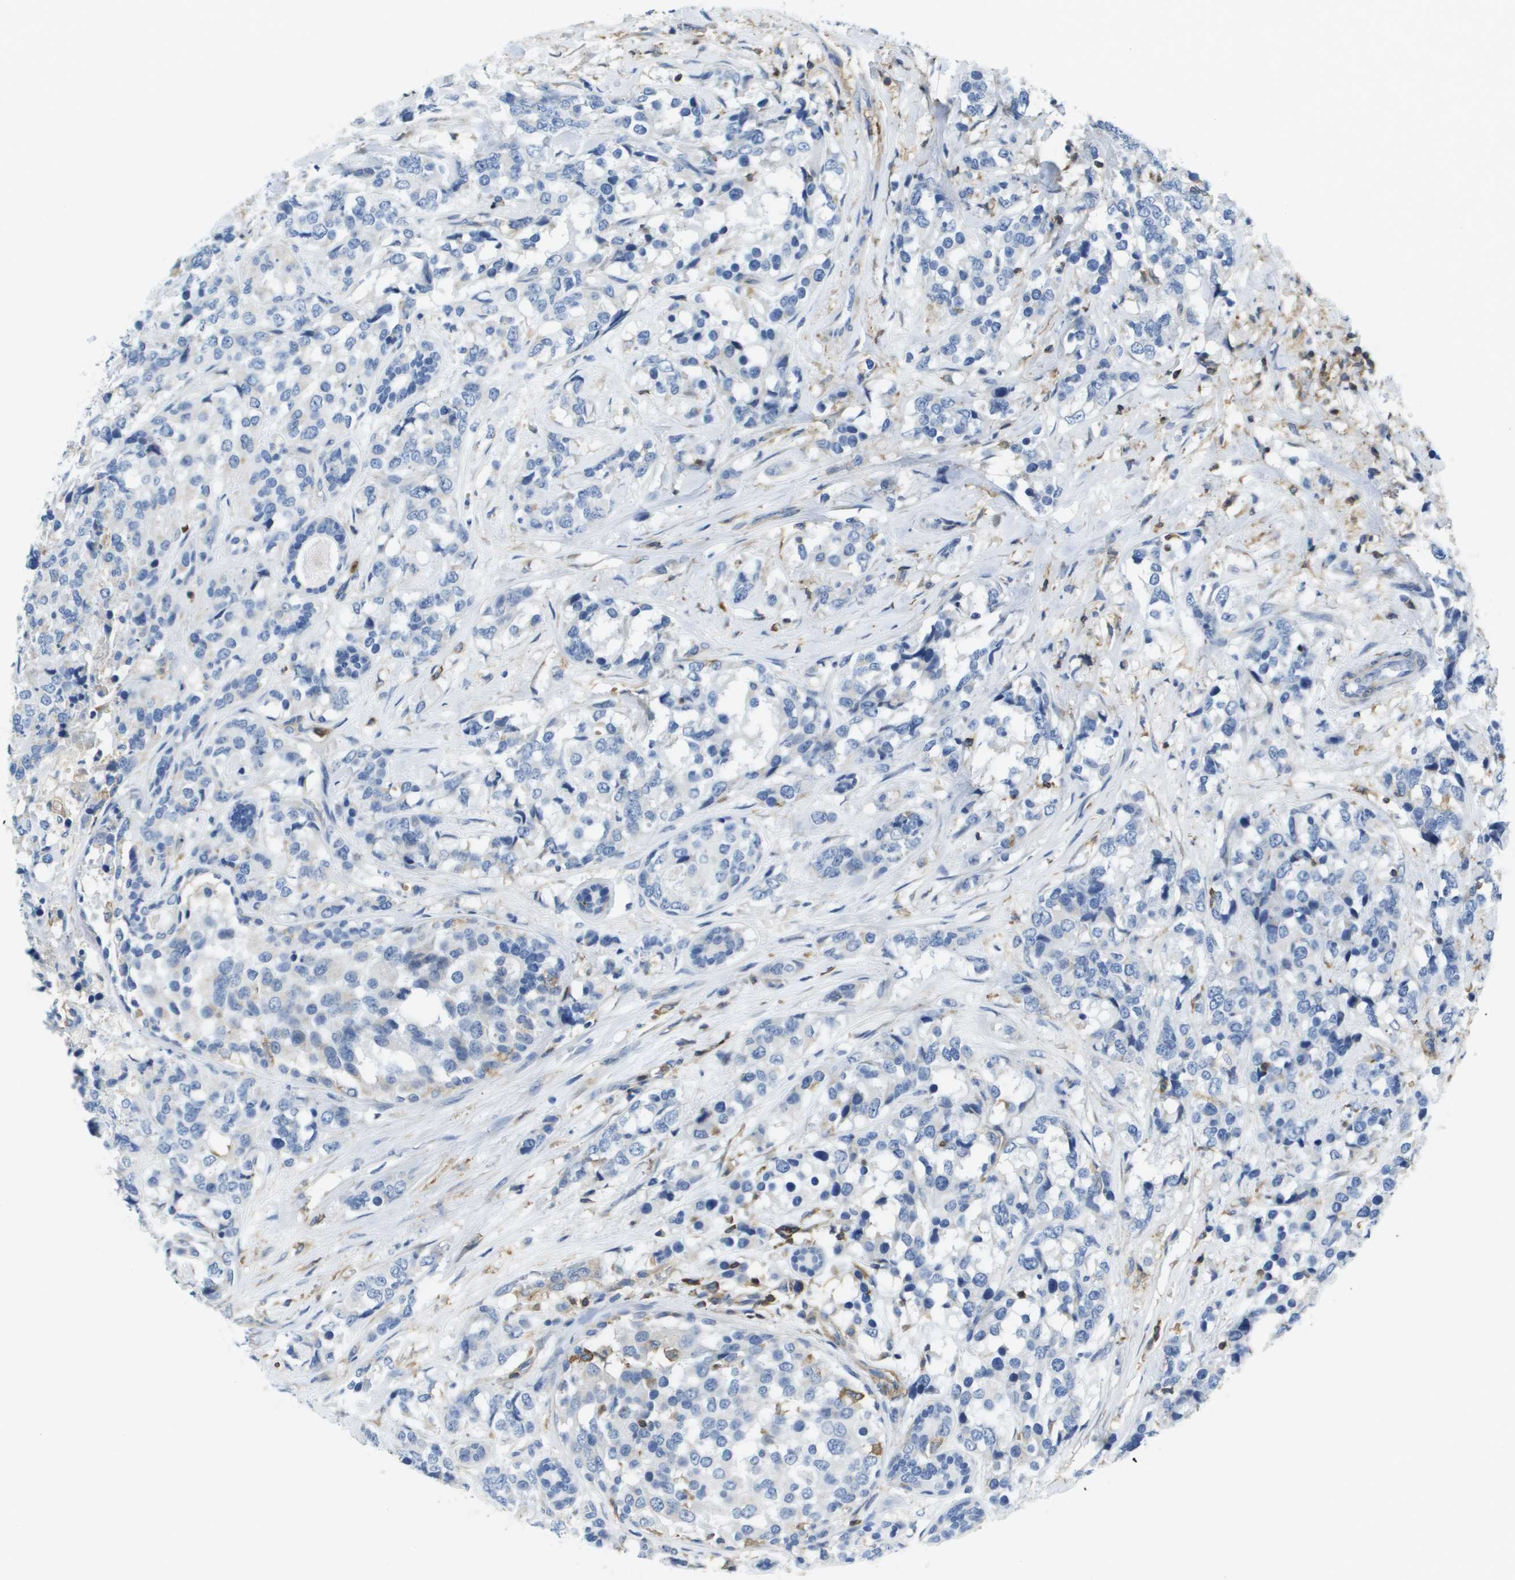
{"staining": {"intensity": "negative", "quantity": "none", "location": "none"}, "tissue": "breast cancer", "cell_type": "Tumor cells", "image_type": "cancer", "snomed": [{"axis": "morphology", "description": "Lobular carcinoma"}, {"axis": "topography", "description": "Breast"}], "caption": "DAB (3,3'-diaminobenzidine) immunohistochemical staining of human breast cancer shows no significant expression in tumor cells.", "gene": "RCSD1", "patient": {"sex": "female", "age": 59}}